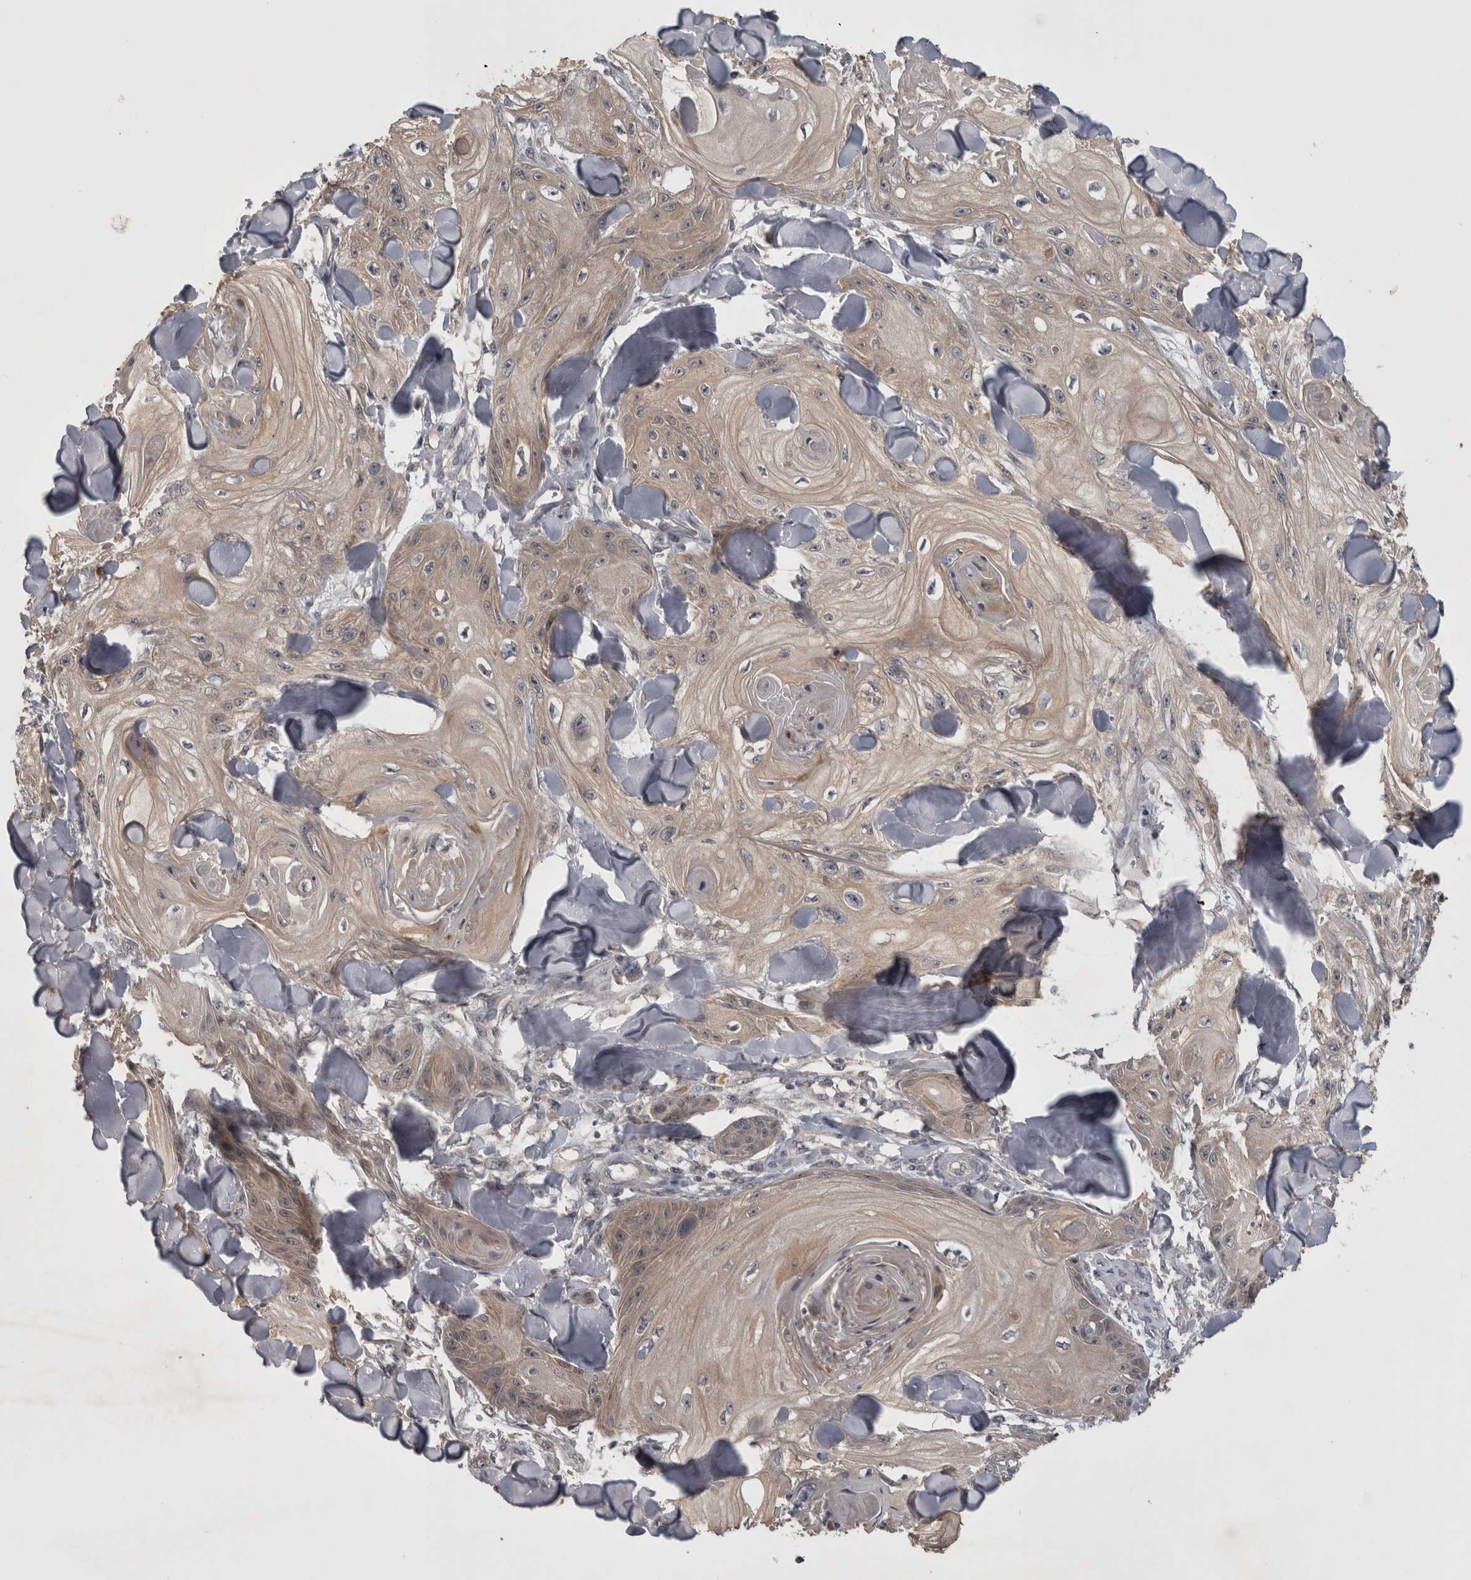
{"staining": {"intensity": "weak", "quantity": ">75%", "location": "cytoplasmic/membranous"}, "tissue": "skin cancer", "cell_type": "Tumor cells", "image_type": "cancer", "snomed": [{"axis": "morphology", "description": "Squamous cell carcinoma, NOS"}, {"axis": "topography", "description": "Skin"}], "caption": "Human squamous cell carcinoma (skin) stained with a protein marker reveals weak staining in tumor cells.", "gene": "ZNF114", "patient": {"sex": "male", "age": 74}}